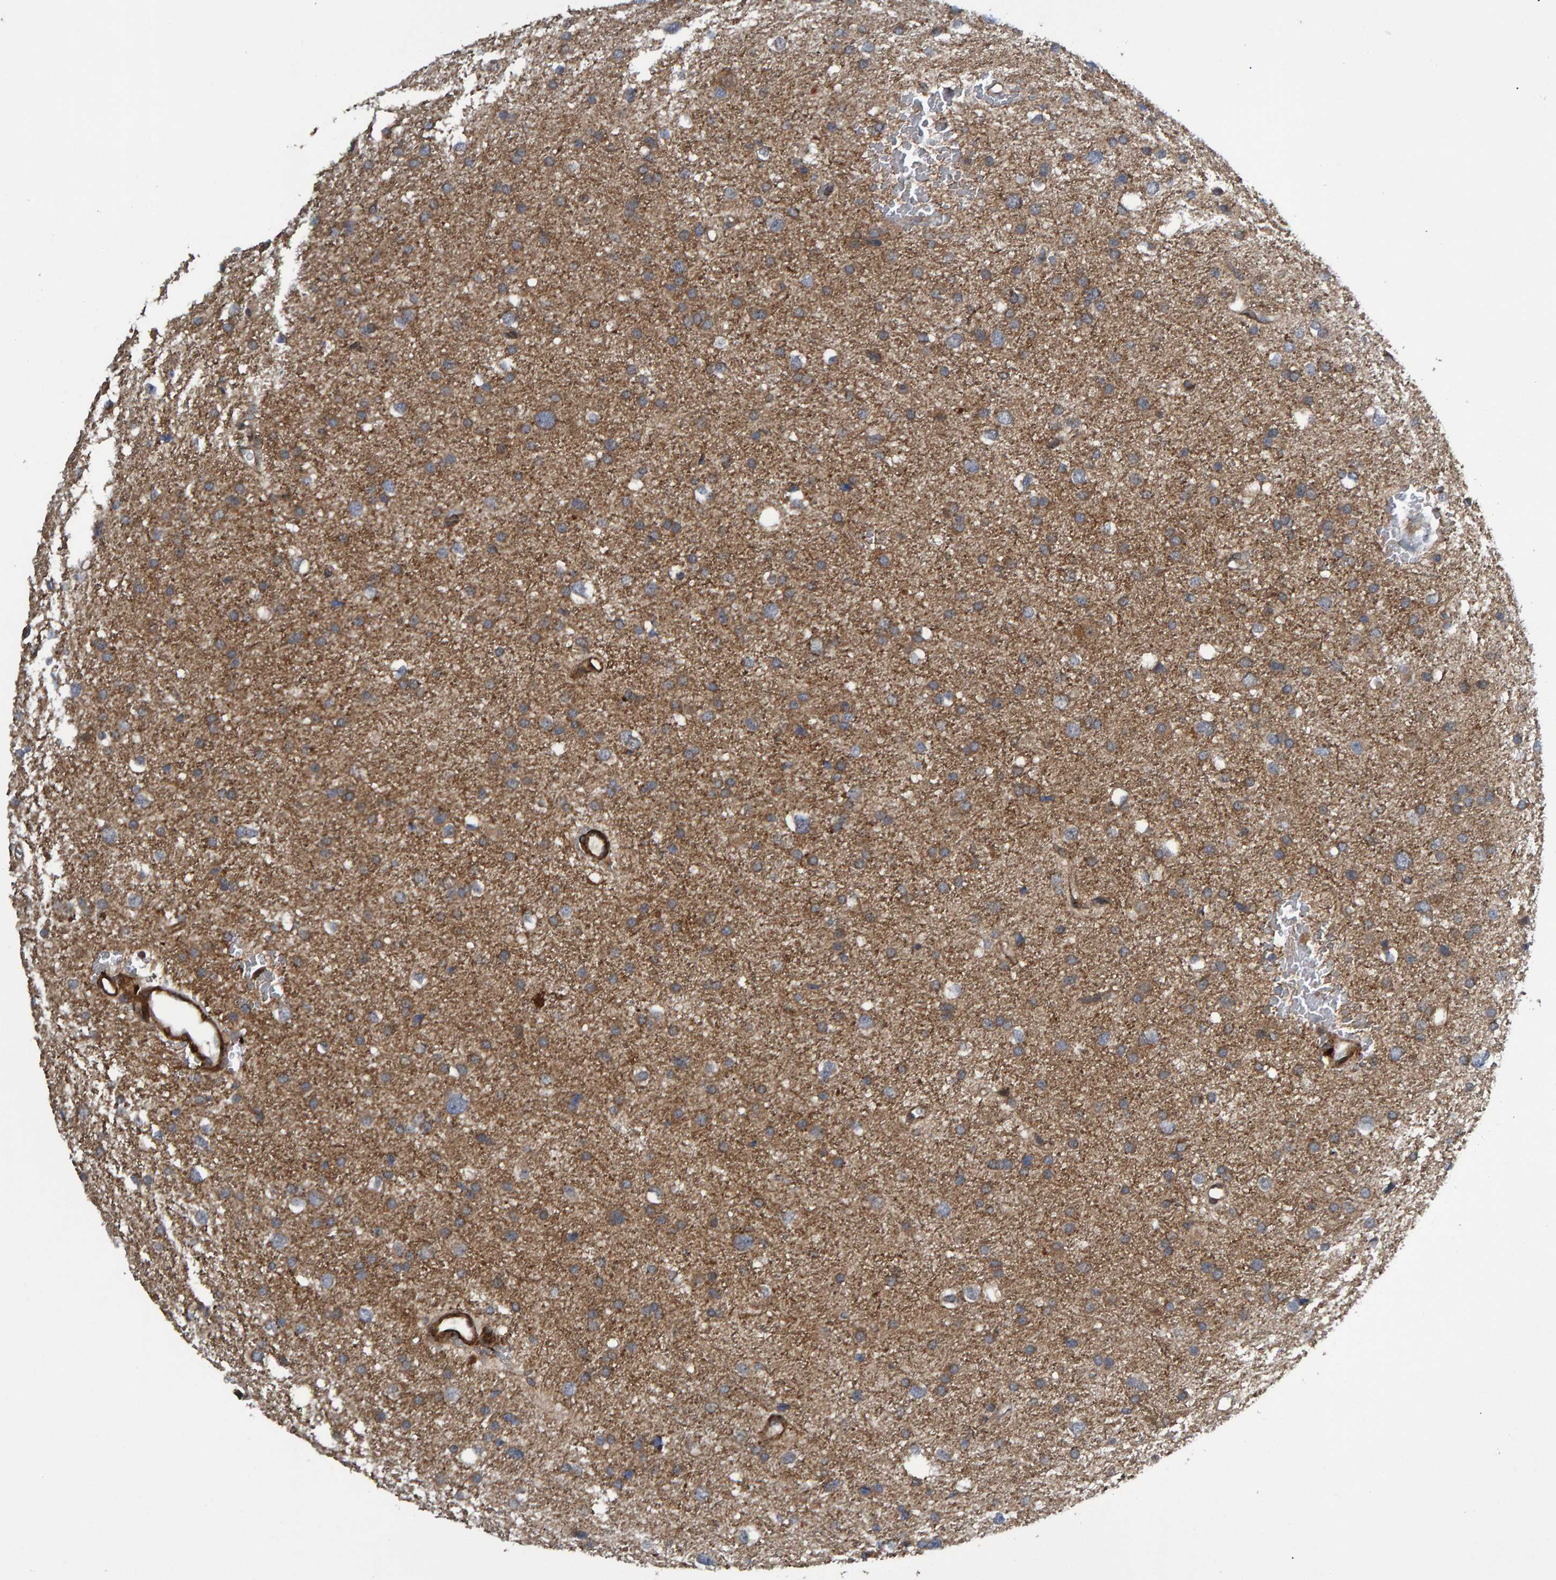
{"staining": {"intensity": "weak", "quantity": ">75%", "location": "cytoplasmic/membranous"}, "tissue": "glioma", "cell_type": "Tumor cells", "image_type": "cancer", "snomed": [{"axis": "morphology", "description": "Glioma, malignant, Low grade"}, {"axis": "topography", "description": "Brain"}], "caption": "Malignant glioma (low-grade) stained for a protein reveals weak cytoplasmic/membranous positivity in tumor cells. (DAB IHC, brown staining for protein, blue staining for nuclei).", "gene": "ATP6V1H", "patient": {"sex": "female", "age": 37}}